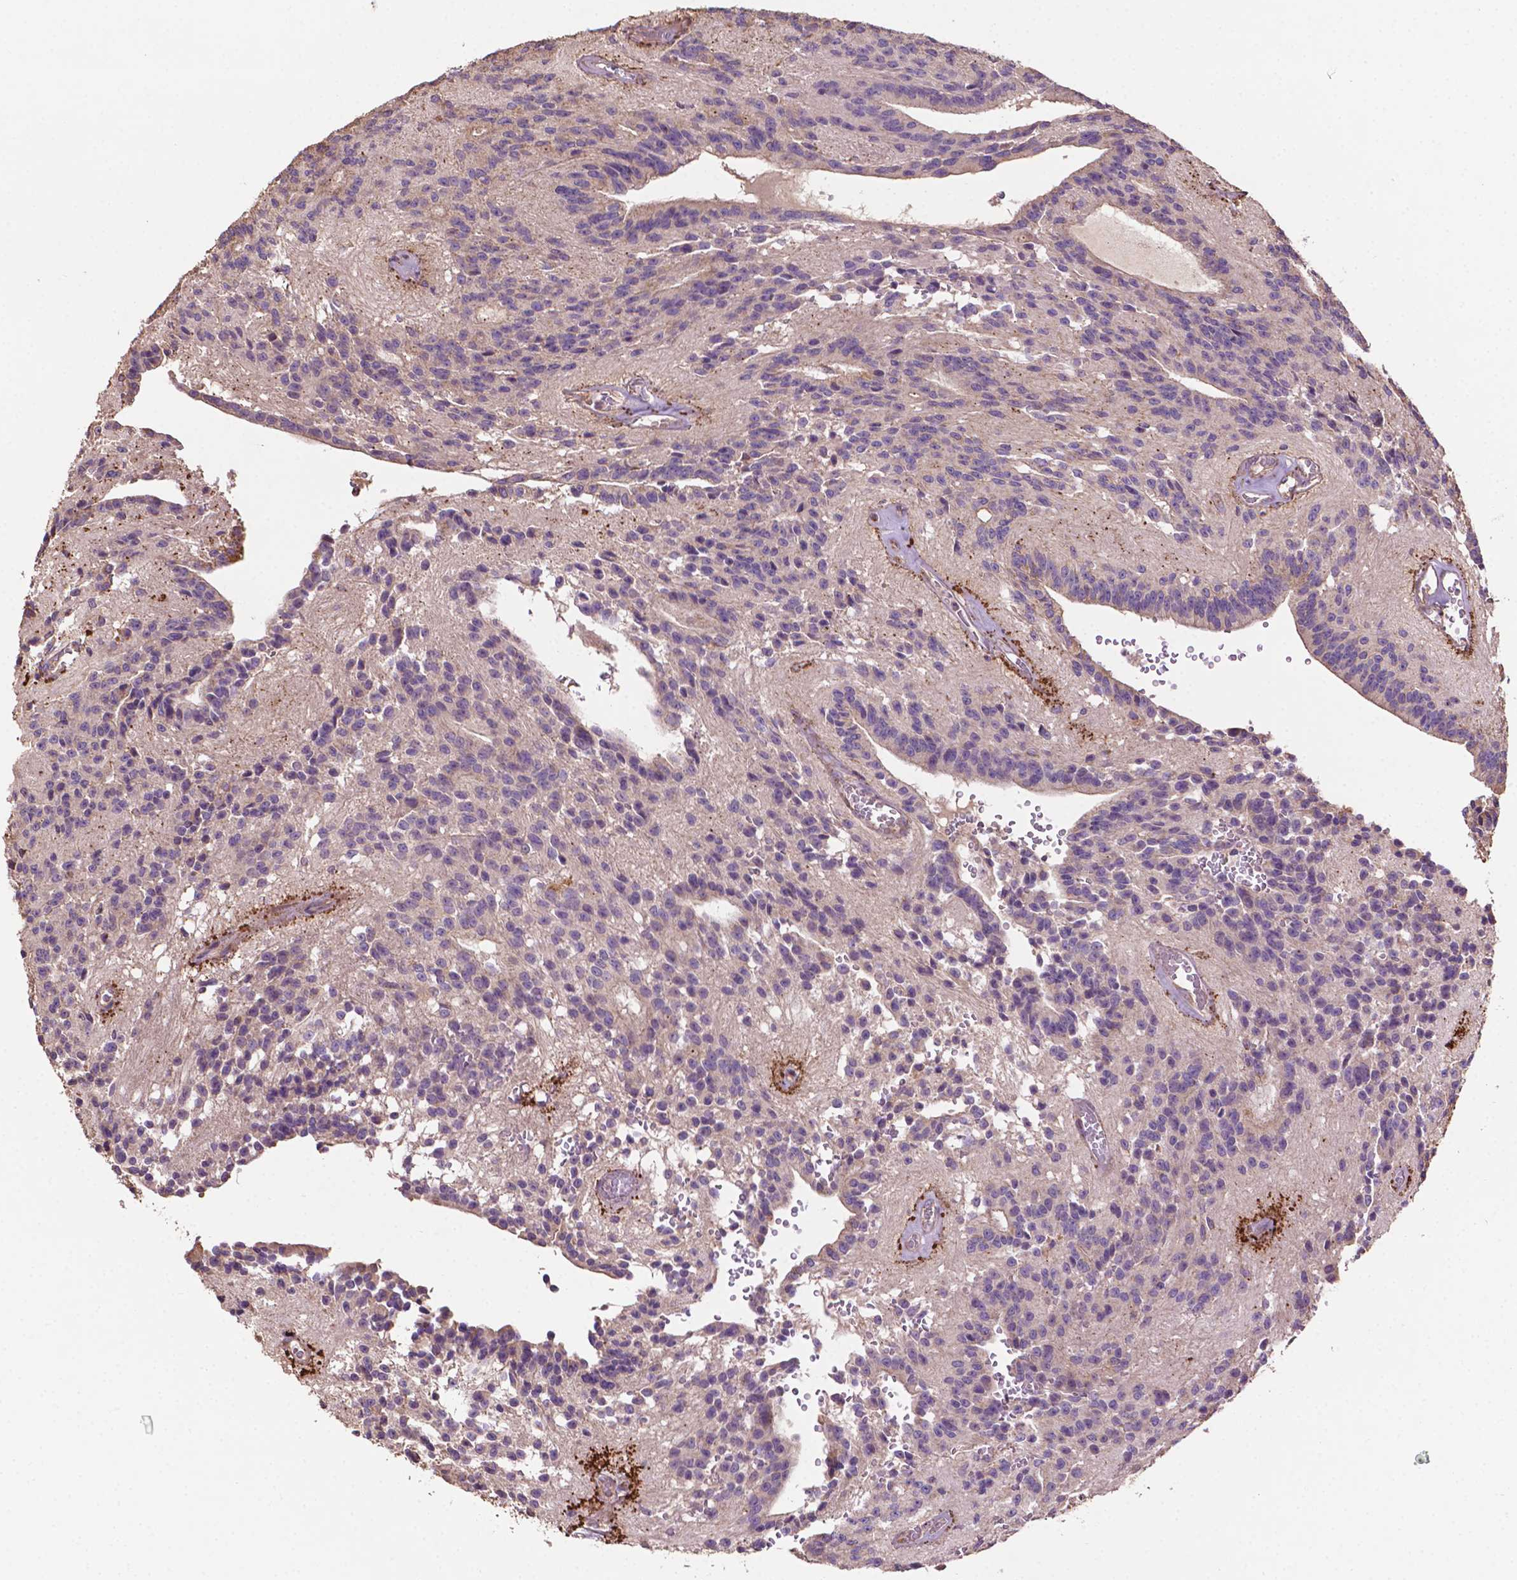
{"staining": {"intensity": "negative", "quantity": "none", "location": "none"}, "tissue": "glioma", "cell_type": "Tumor cells", "image_type": "cancer", "snomed": [{"axis": "morphology", "description": "Glioma, malignant, Low grade"}, {"axis": "topography", "description": "Brain"}], "caption": "Micrograph shows no significant protein staining in tumor cells of malignant low-grade glioma. (Immunohistochemistry, brightfield microscopy, high magnification).", "gene": "LRR1", "patient": {"sex": "male", "age": 31}}